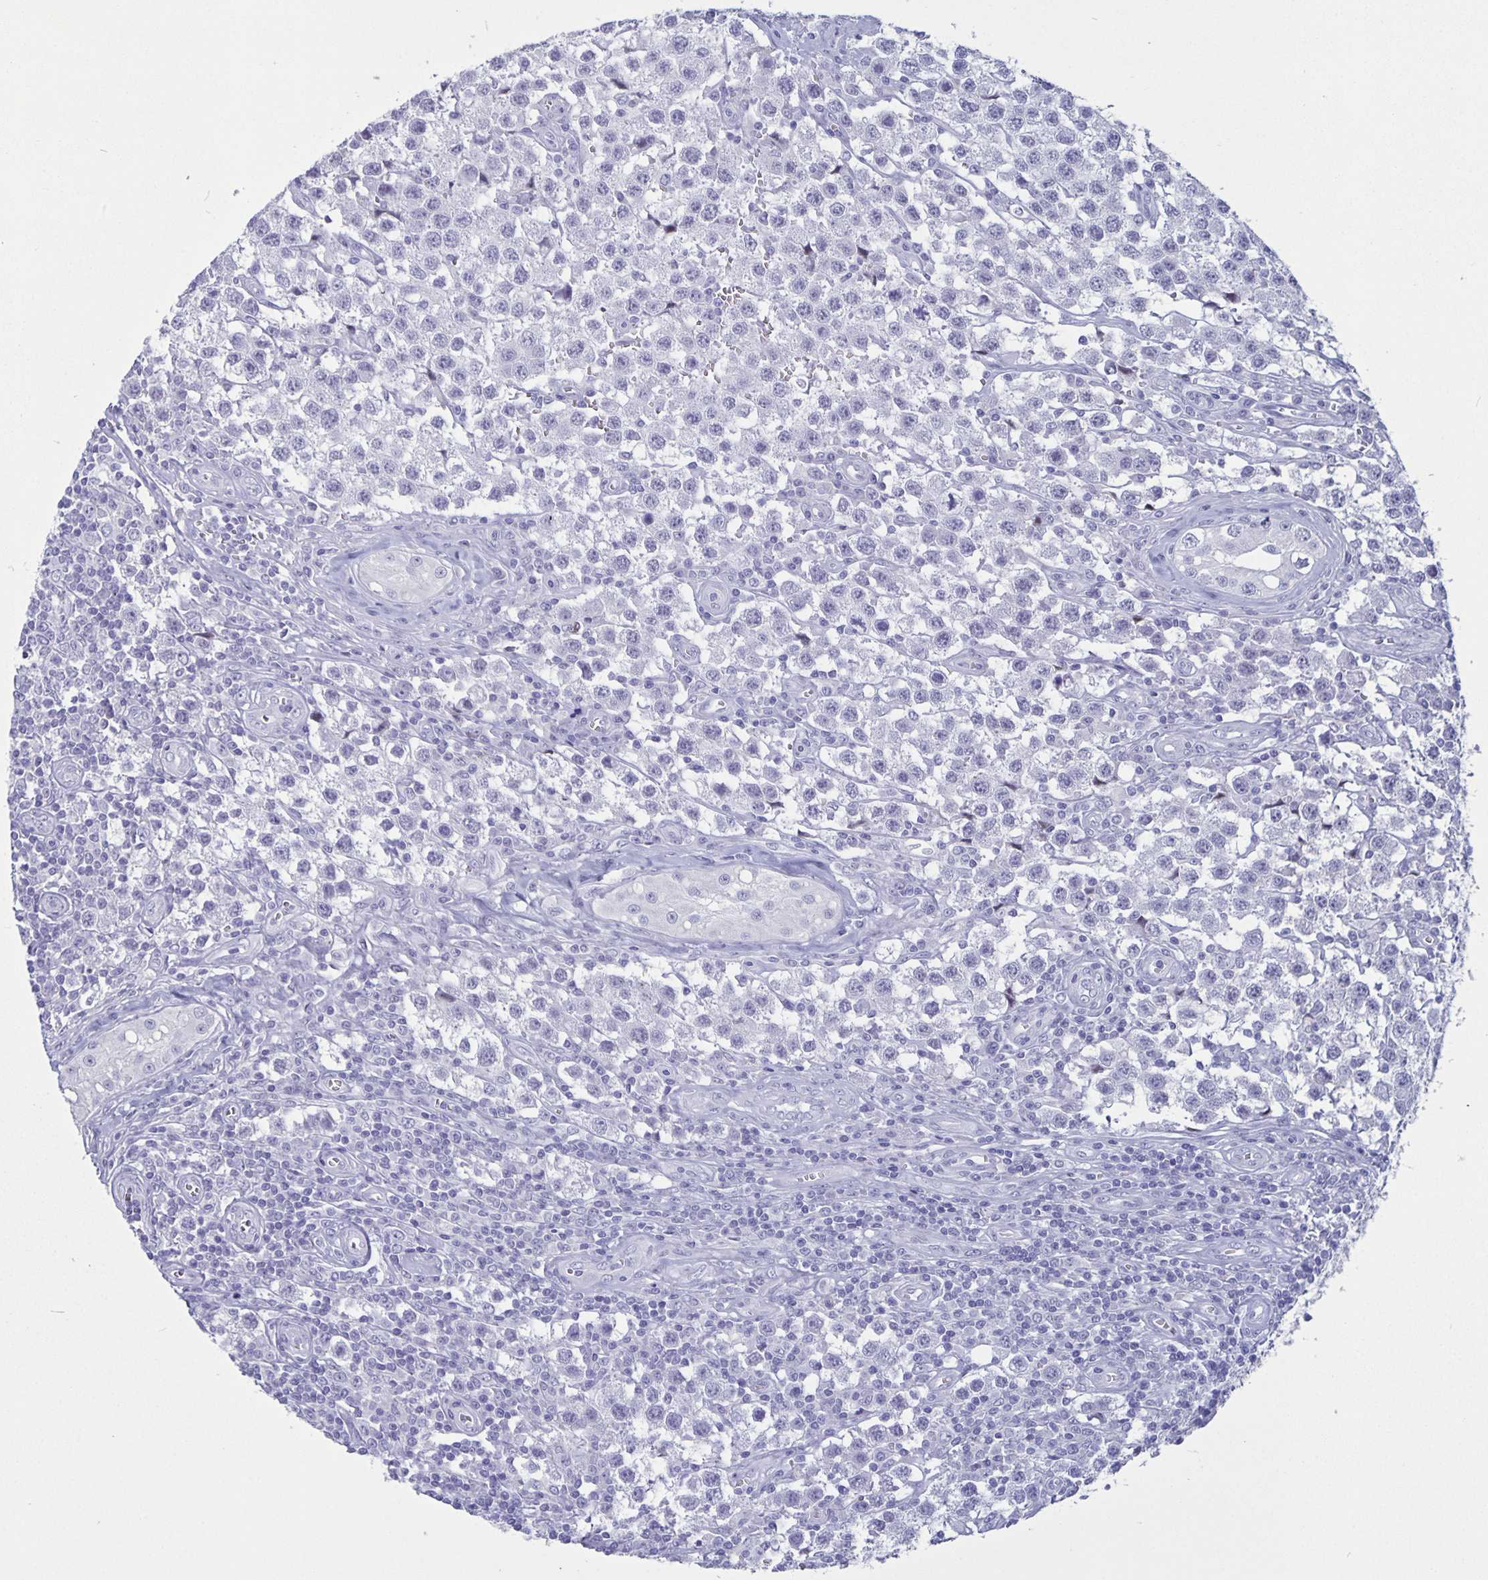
{"staining": {"intensity": "negative", "quantity": "none", "location": "none"}, "tissue": "testis cancer", "cell_type": "Tumor cells", "image_type": "cancer", "snomed": [{"axis": "morphology", "description": "Seminoma, NOS"}, {"axis": "topography", "description": "Testis"}], "caption": "Immunohistochemistry micrograph of neoplastic tissue: testis seminoma stained with DAB reveals no significant protein expression in tumor cells.", "gene": "BPIFA3", "patient": {"sex": "male", "age": 34}}